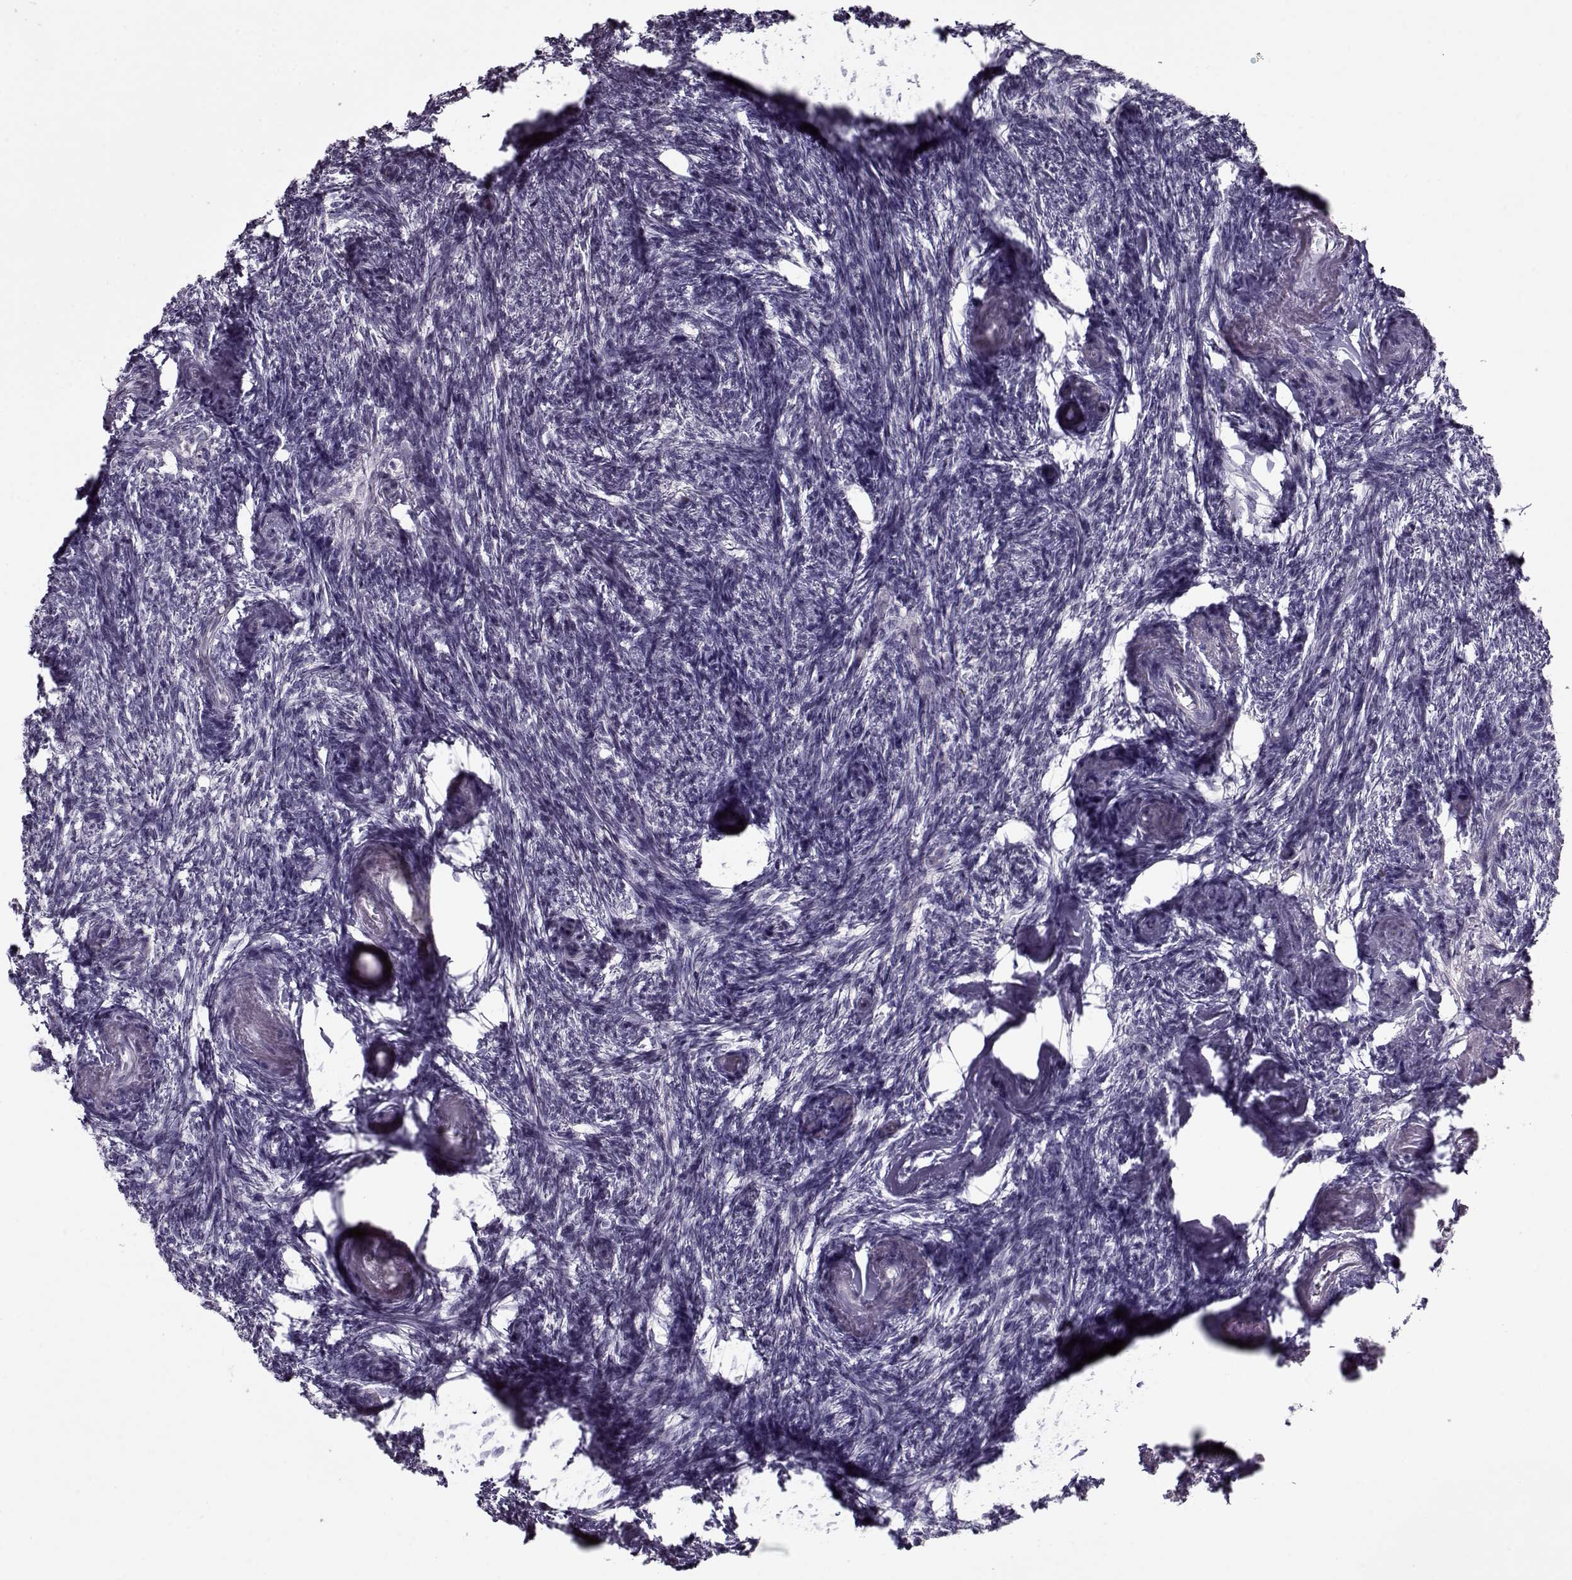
{"staining": {"intensity": "negative", "quantity": "none", "location": "none"}, "tissue": "ovary", "cell_type": "Follicle cells", "image_type": "normal", "snomed": [{"axis": "morphology", "description": "Normal tissue, NOS"}, {"axis": "topography", "description": "Ovary"}], "caption": "Image shows no protein expression in follicle cells of normal ovary.", "gene": "SEC16B", "patient": {"sex": "female", "age": 72}}